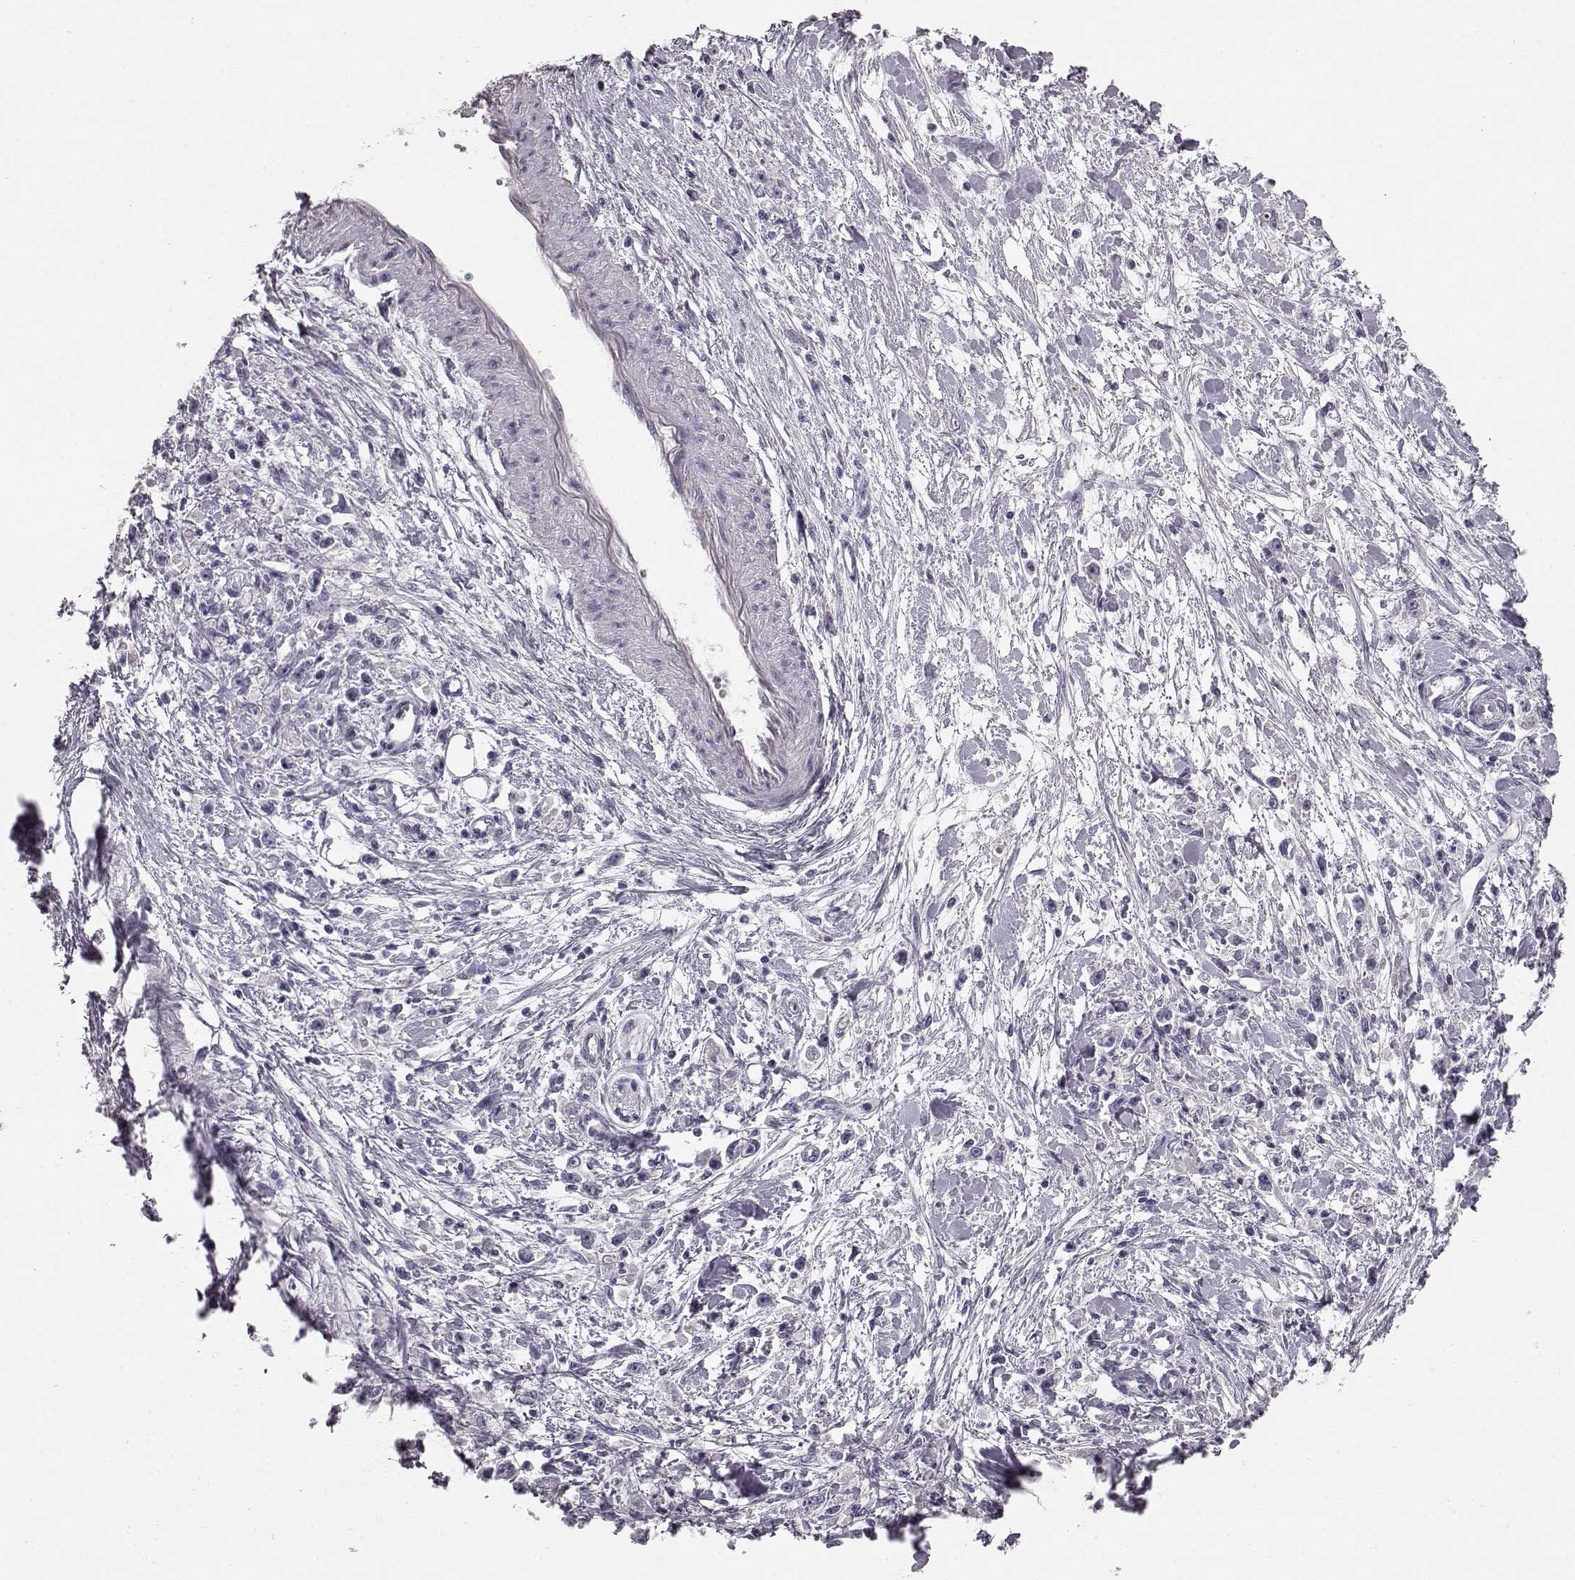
{"staining": {"intensity": "negative", "quantity": "none", "location": "none"}, "tissue": "stomach cancer", "cell_type": "Tumor cells", "image_type": "cancer", "snomed": [{"axis": "morphology", "description": "Adenocarcinoma, NOS"}, {"axis": "topography", "description": "Stomach"}], "caption": "Immunohistochemistry of human adenocarcinoma (stomach) displays no positivity in tumor cells.", "gene": "KRT85", "patient": {"sex": "female", "age": 59}}